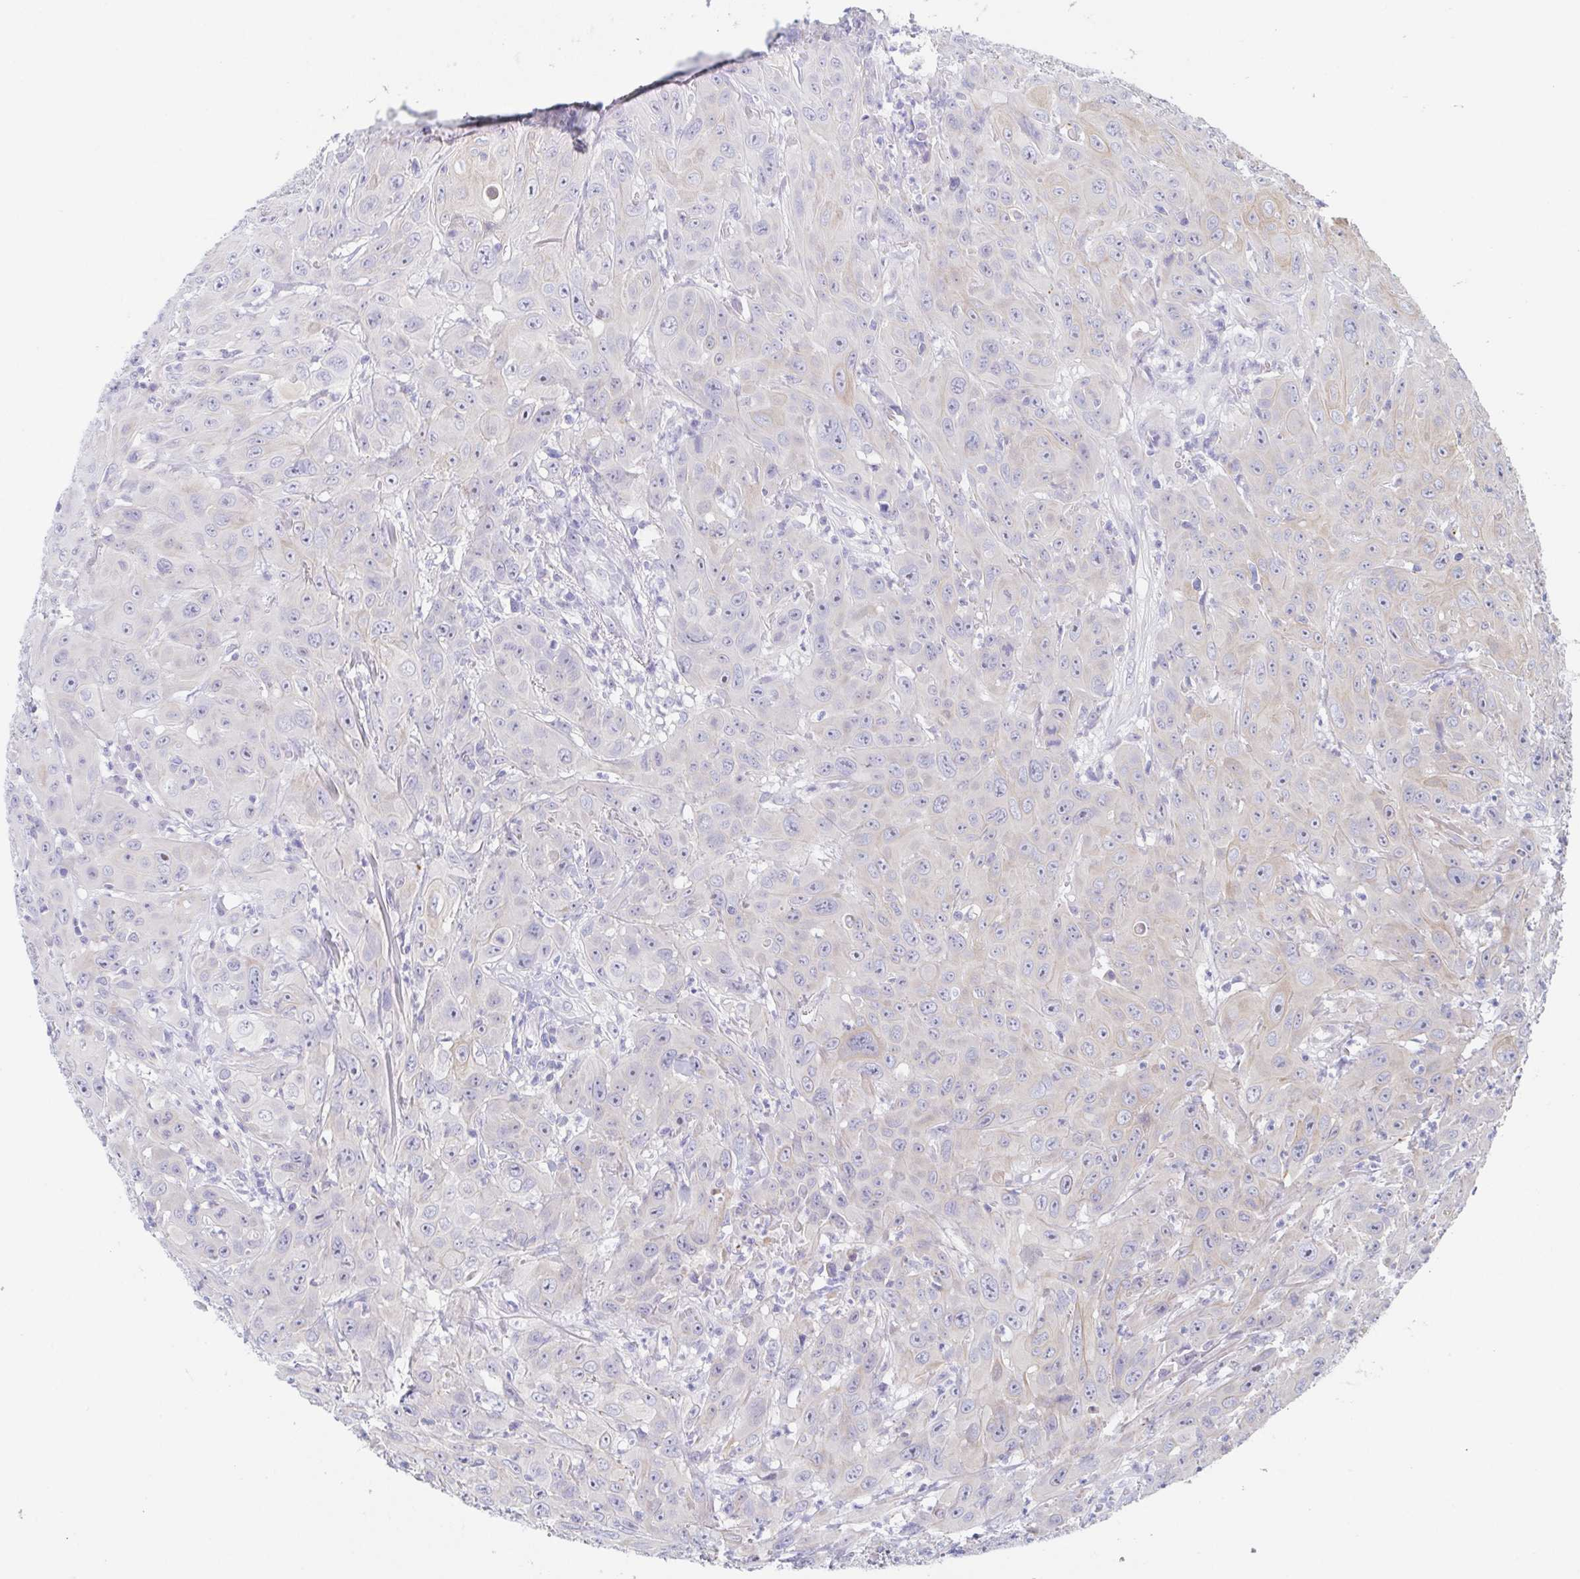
{"staining": {"intensity": "negative", "quantity": "none", "location": "none"}, "tissue": "head and neck cancer", "cell_type": "Tumor cells", "image_type": "cancer", "snomed": [{"axis": "morphology", "description": "Squamous cell carcinoma, NOS"}, {"axis": "topography", "description": "Skin"}, {"axis": "topography", "description": "Head-Neck"}], "caption": "This is an immunohistochemistry micrograph of squamous cell carcinoma (head and neck). There is no staining in tumor cells.", "gene": "HTR2A", "patient": {"sex": "male", "age": 80}}